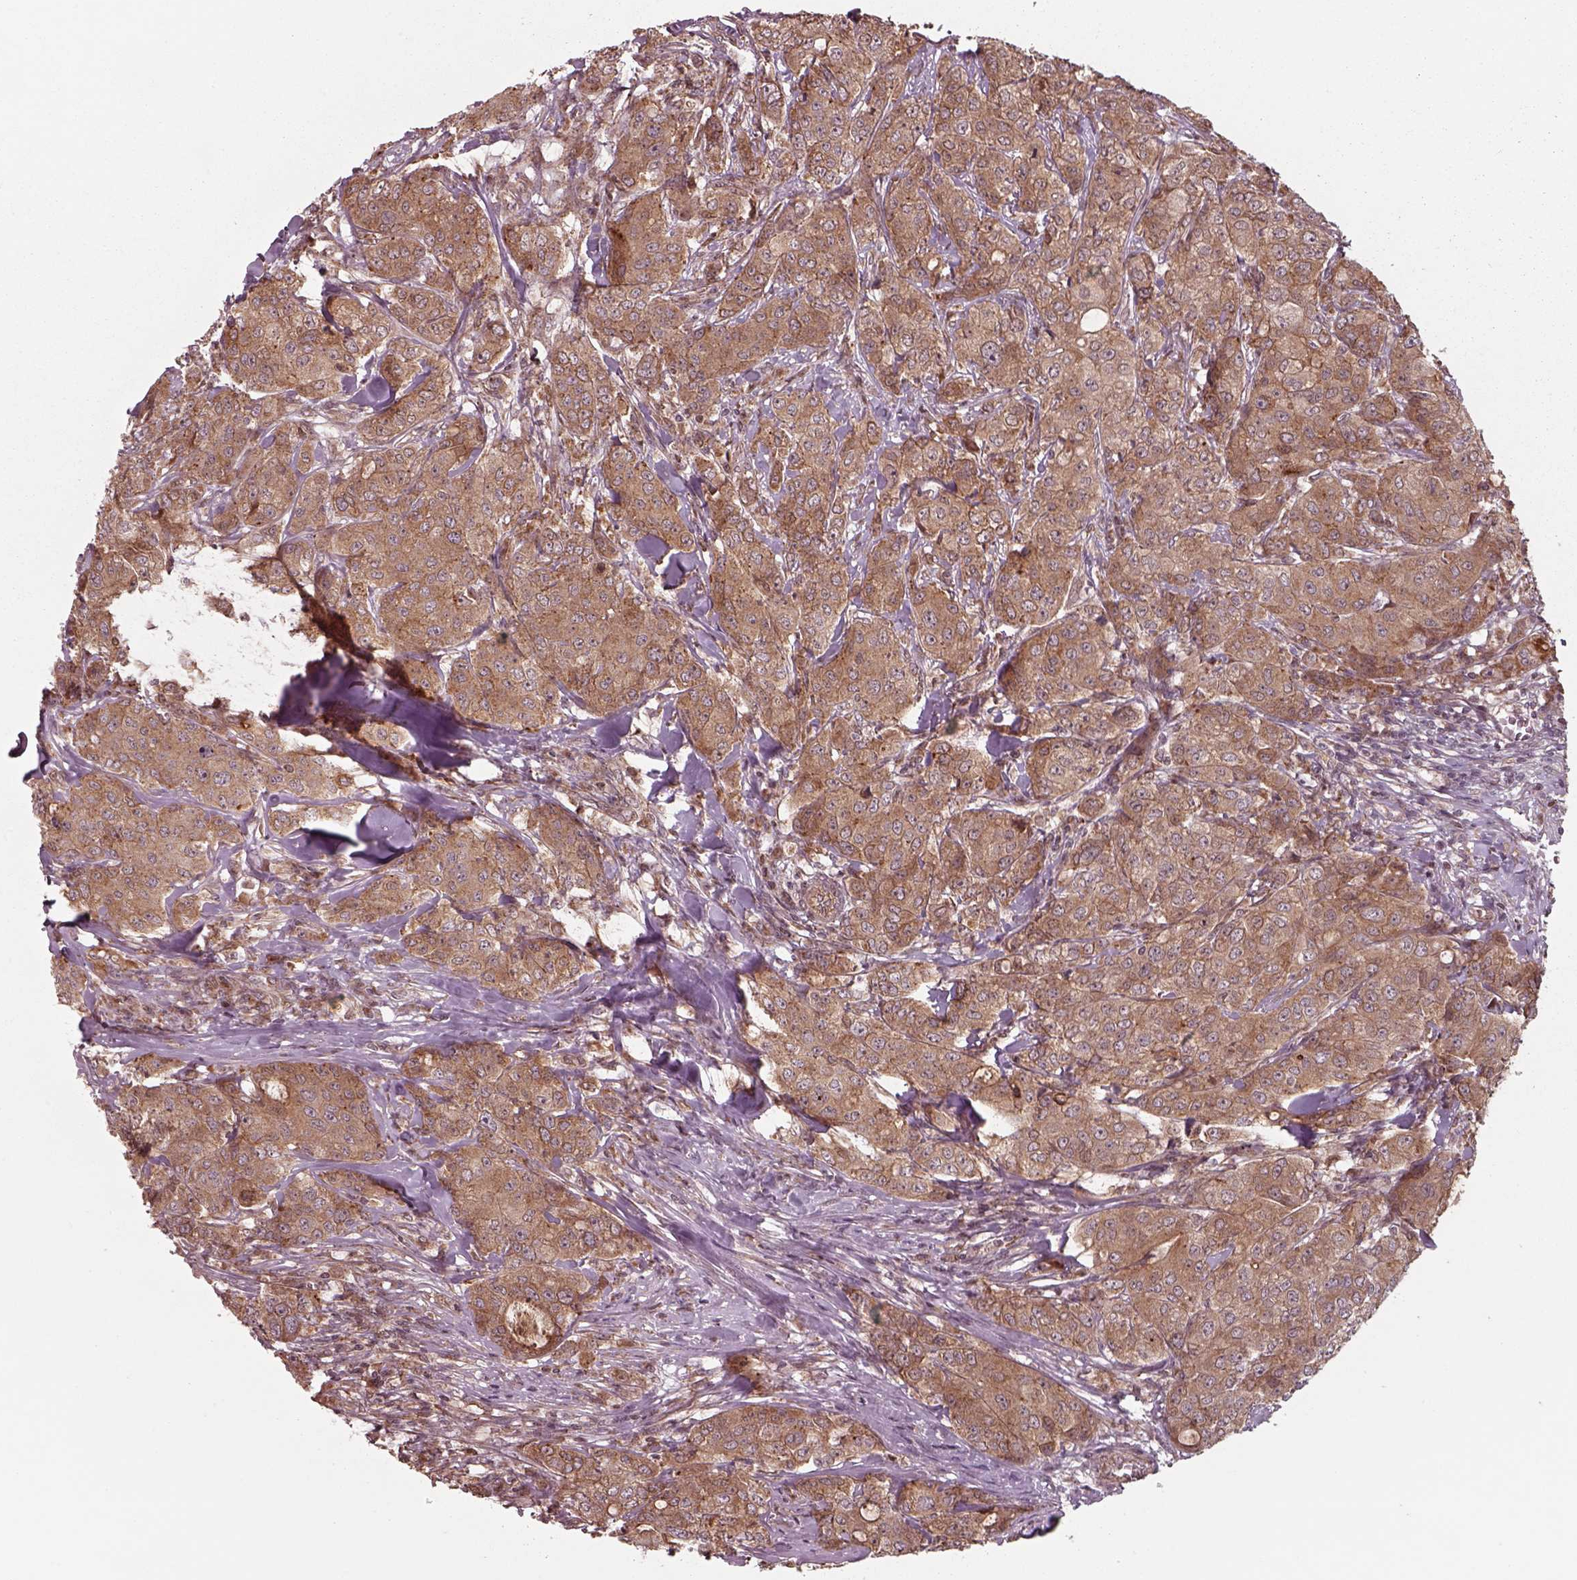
{"staining": {"intensity": "moderate", "quantity": ">75%", "location": "cytoplasmic/membranous"}, "tissue": "breast cancer", "cell_type": "Tumor cells", "image_type": "cancer", "snomed": [{"axis": "morphology", "description": "Duct carcinoma"}, {"axis": "topography", "description": "Breast"}], "caption": "Tumor cells exhibit medium levels of moderate cytoplasmic/membranous staining in about >75% of cells in breast invasive ductal carcinoma. (DAB (3,3'-diaminobenzidine) IHC, brown staining for protein, blue staining for nuclei).", "gene": "CHMP3", "patient": {"sex": "female", "age": 43}}